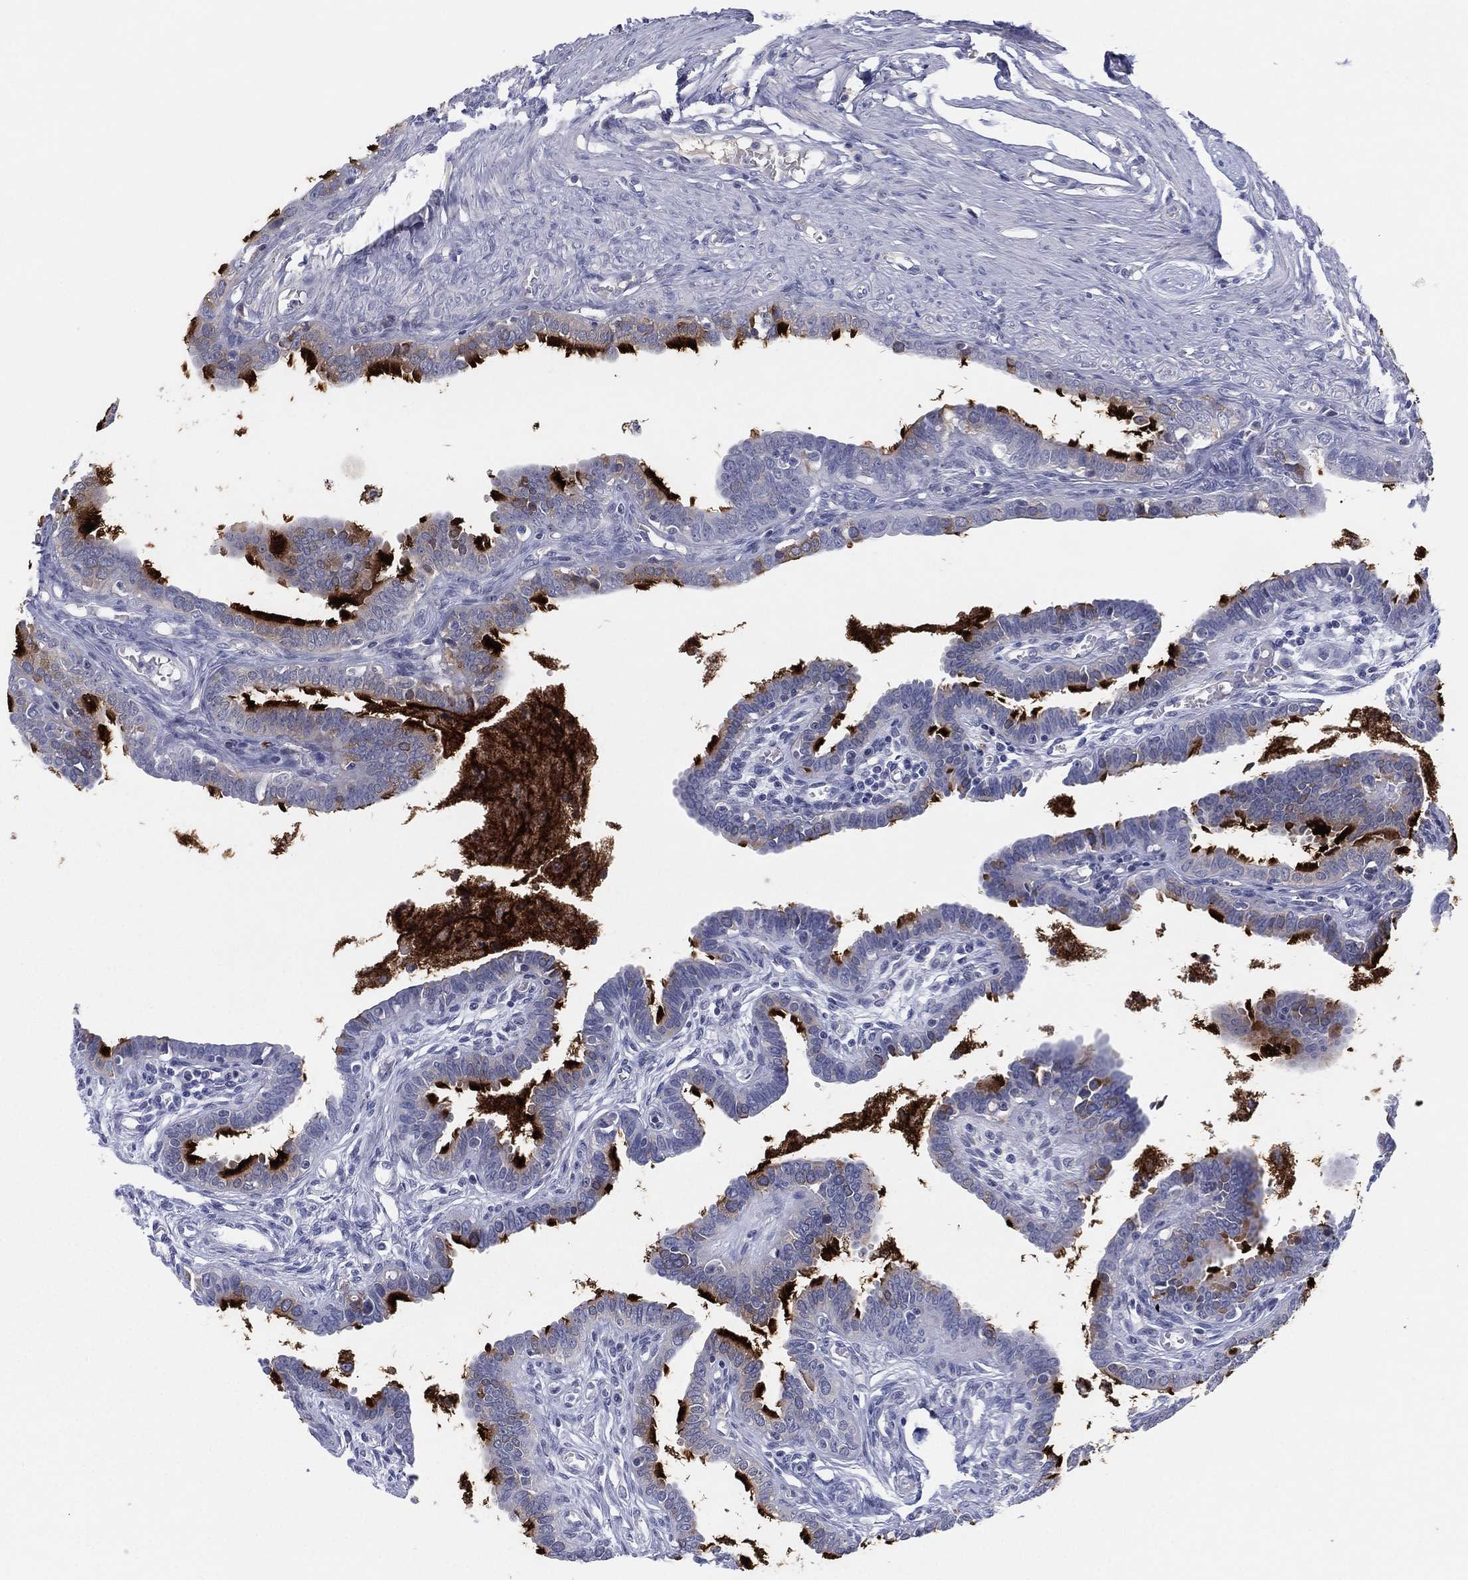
{"staining": {"intensity": "strong", "quantity": "25%-75%", "location": "cytoplasmic/membranous"}, "tissue": "fallopian tube", "cell_type": "Glandular cells", "image_type": "normal", "snomed": [{"axis": "morphology", "description": "Normal tissue, NOS"}, {"axis": "morphology", "description": "Carcinoma, endometroid"}, {"axis": "topography", "description": "Fallopian tube"}, {"axis": "topography", "description": "Ovary"}], "caption": "Approximately 25%-75% of glandular cells in benign human fallopian tube show strong cytoplasmic/membranous protein staining as visualized by brown immunohistochemical staining.", "gene": "MLF1", "patient": {"sex": "female", "age": 42}}